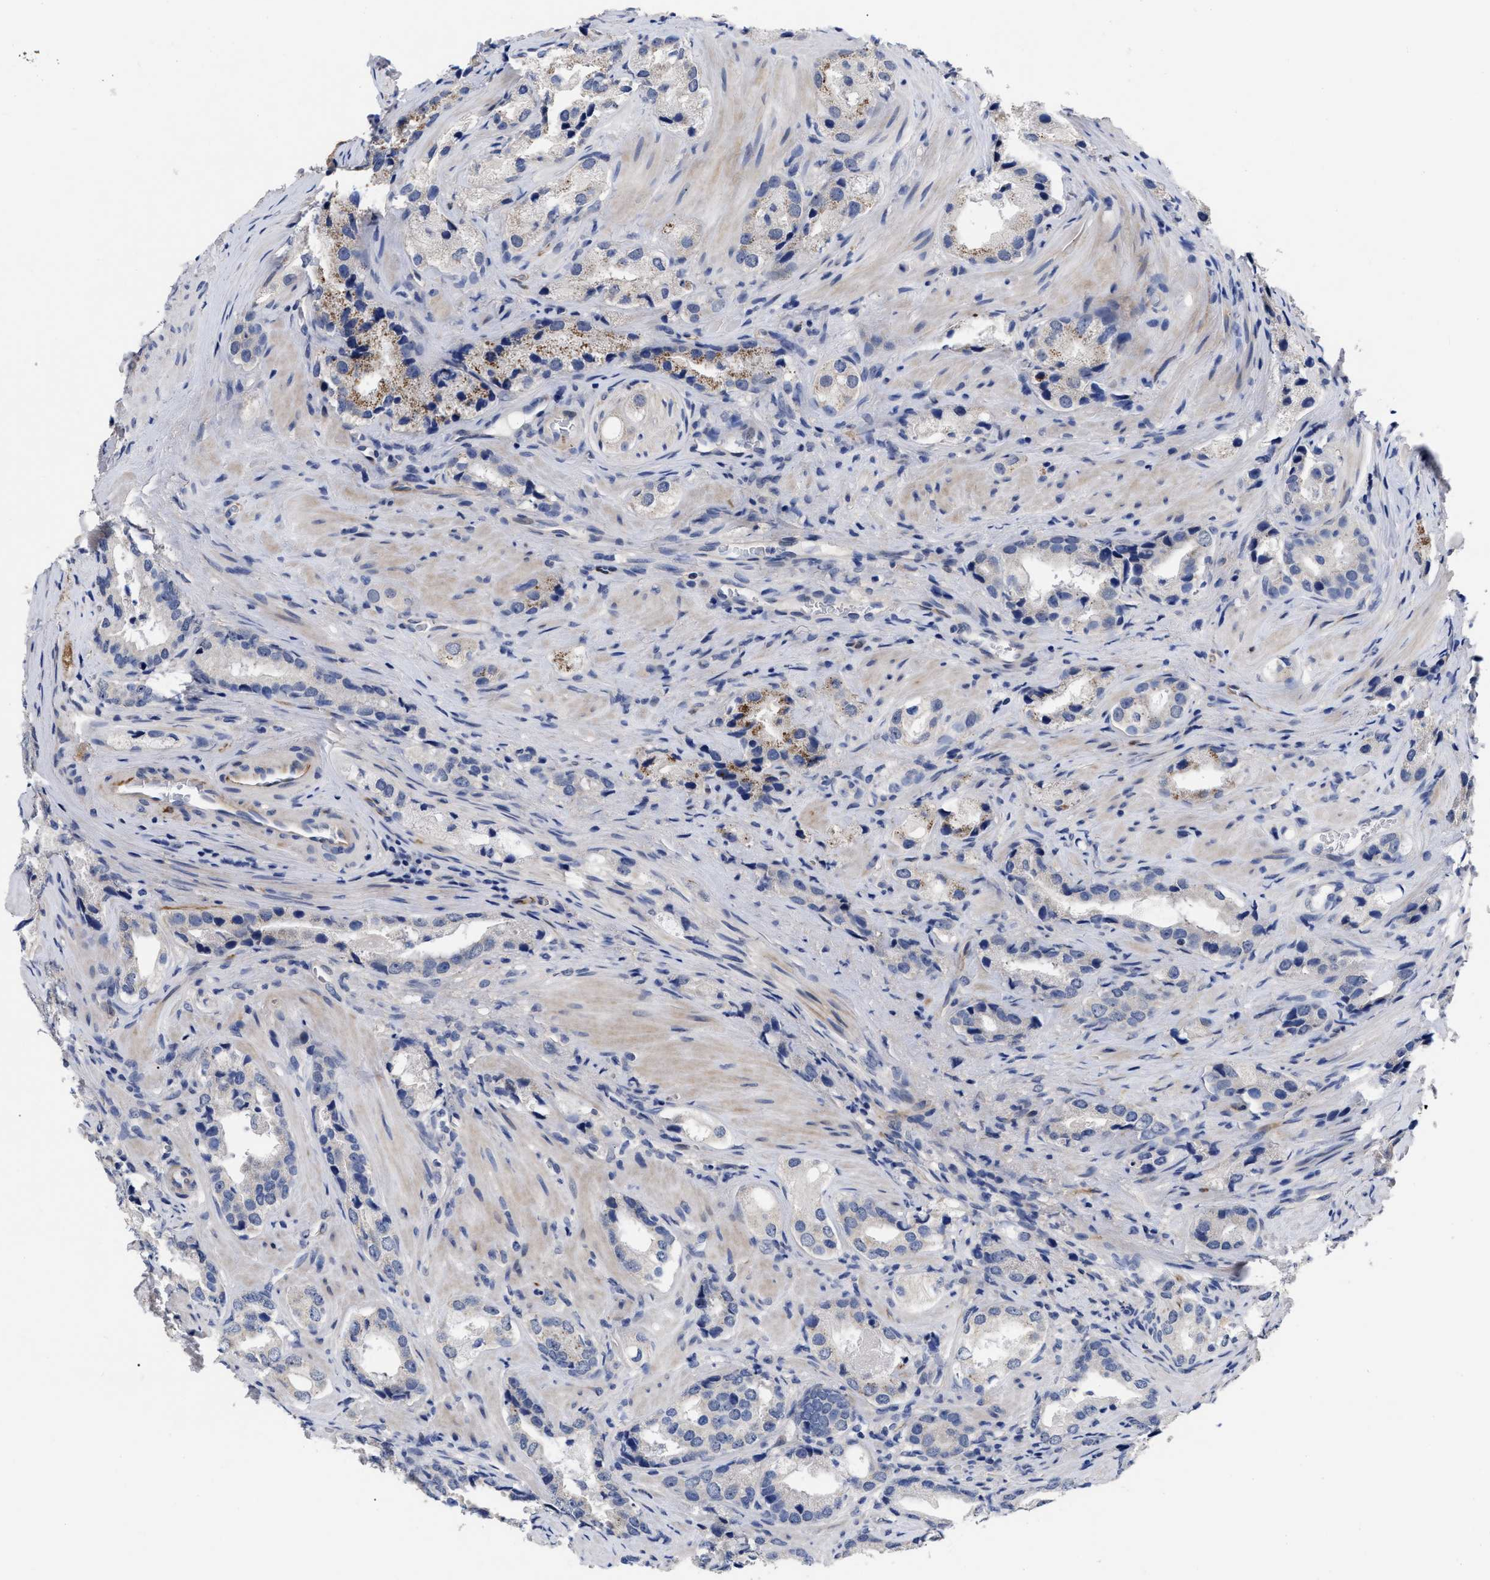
{"staining": {"intensity": "negative", "quantity": "none", "location": "none"}, "tissue": "prostate cancer", "cell_type": "Tumor cells", "image_type": "cancer", "snomed": [{"axis": "morphology", "description": "Adenocarcinoma, High grade"}, {"axis": "topography", "description": "Prostate"}], "caption": "Protein analysis of prostate high-grade adenocarcinoma demonstrates no significant positivity in tumor cells.", "gene": "CCN5", "patient": {"sex": "male", "age": 63}}